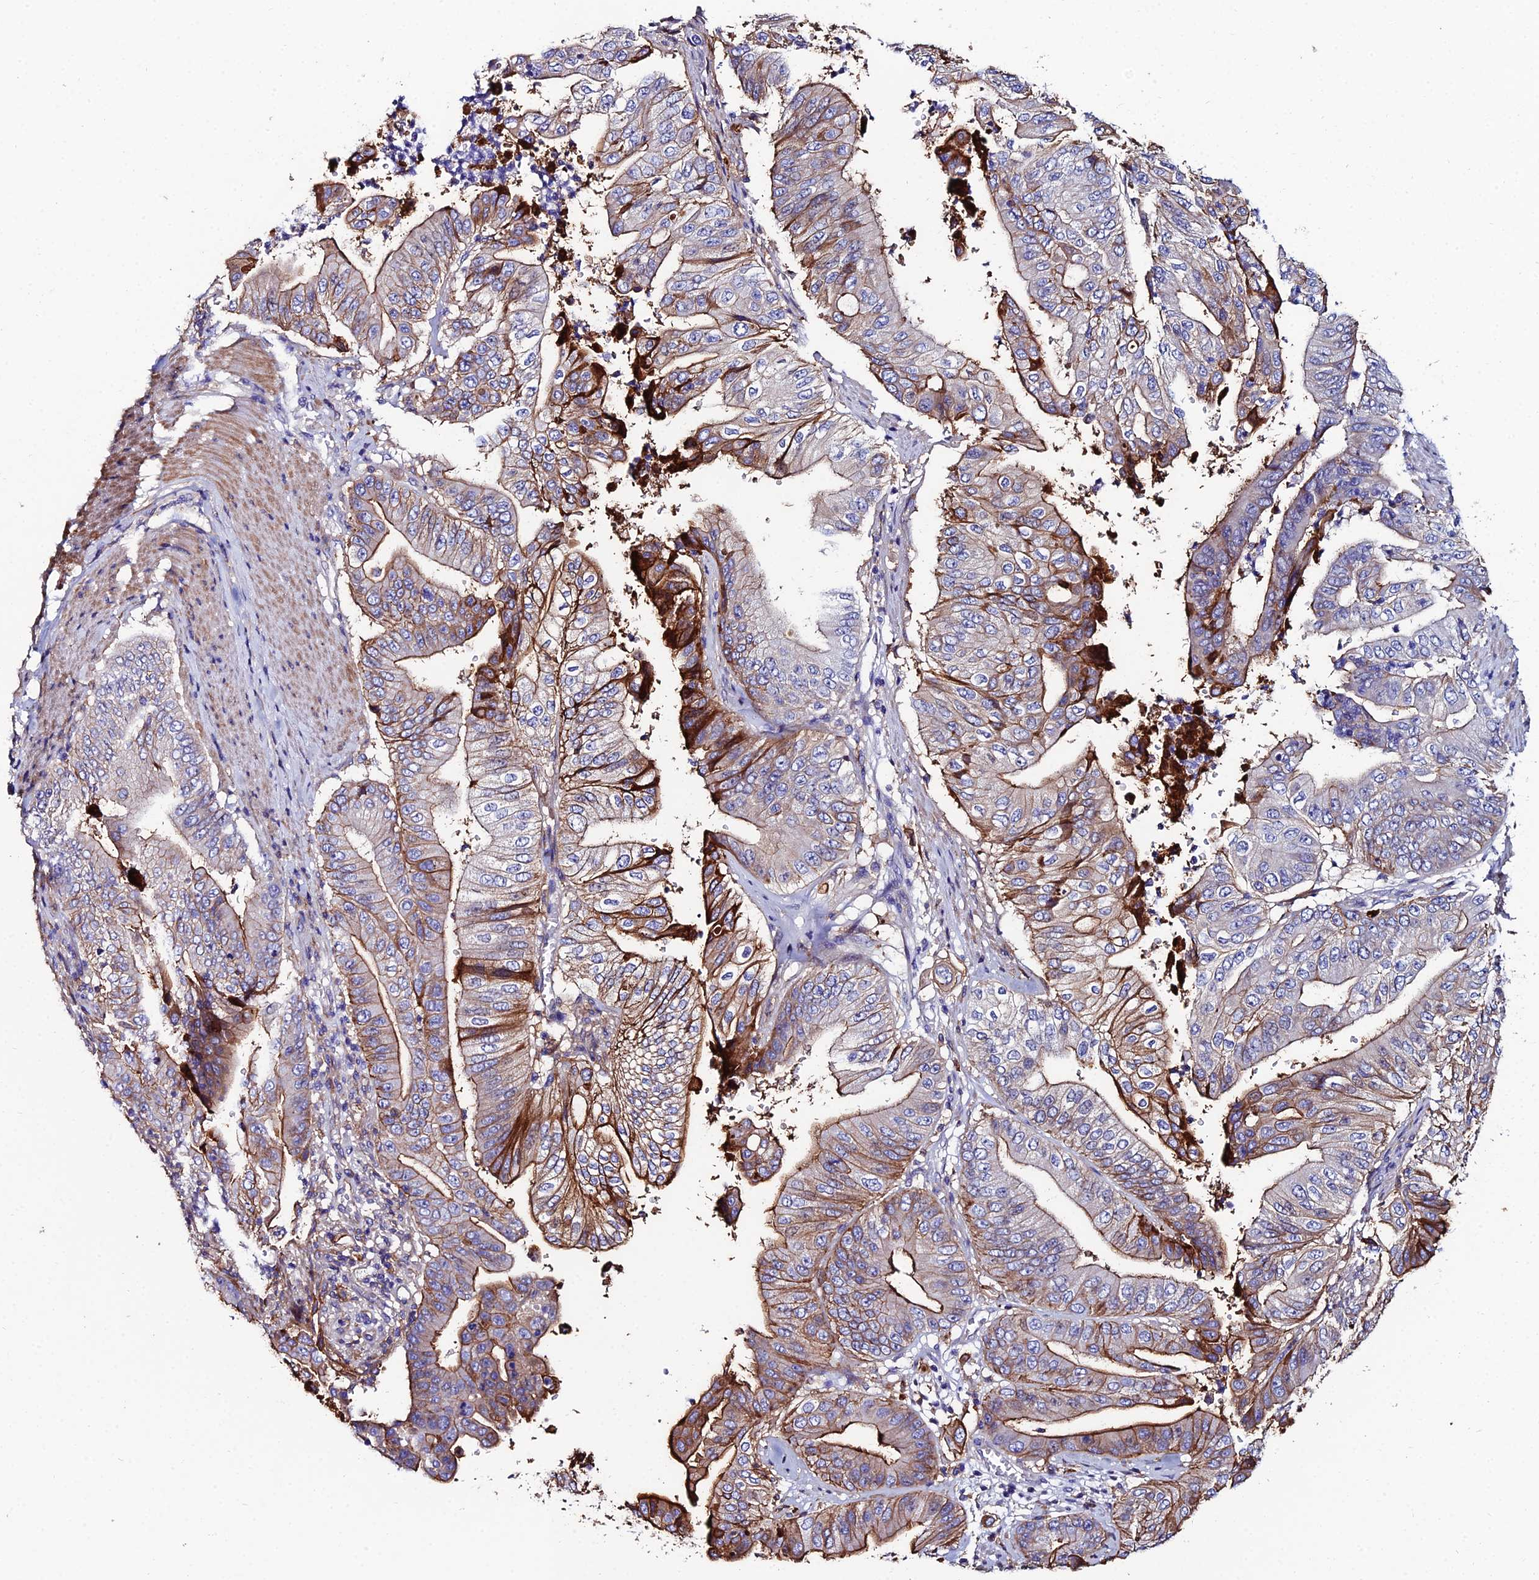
{"staining": {"intensity": "strong", "quantity": "25%-75%", "location": "cytoplasmic/membranous"}, "tissue": "pancreatic cancer", "cell_type": "Tumor cells", "image_type": "cancer", "snomed": [{"axis": "morphology", "description": "Adenocarcinoma, NOS"}, {"axis": "topography", "description": "Pancreas"}], "caption": "An image of human pancreatic cancer stained for a protein shows strong cytoplasmic/membranous brown staining in tumor cells.", "gene": "C6", "patient": {"sex": "female", "age": 77}}